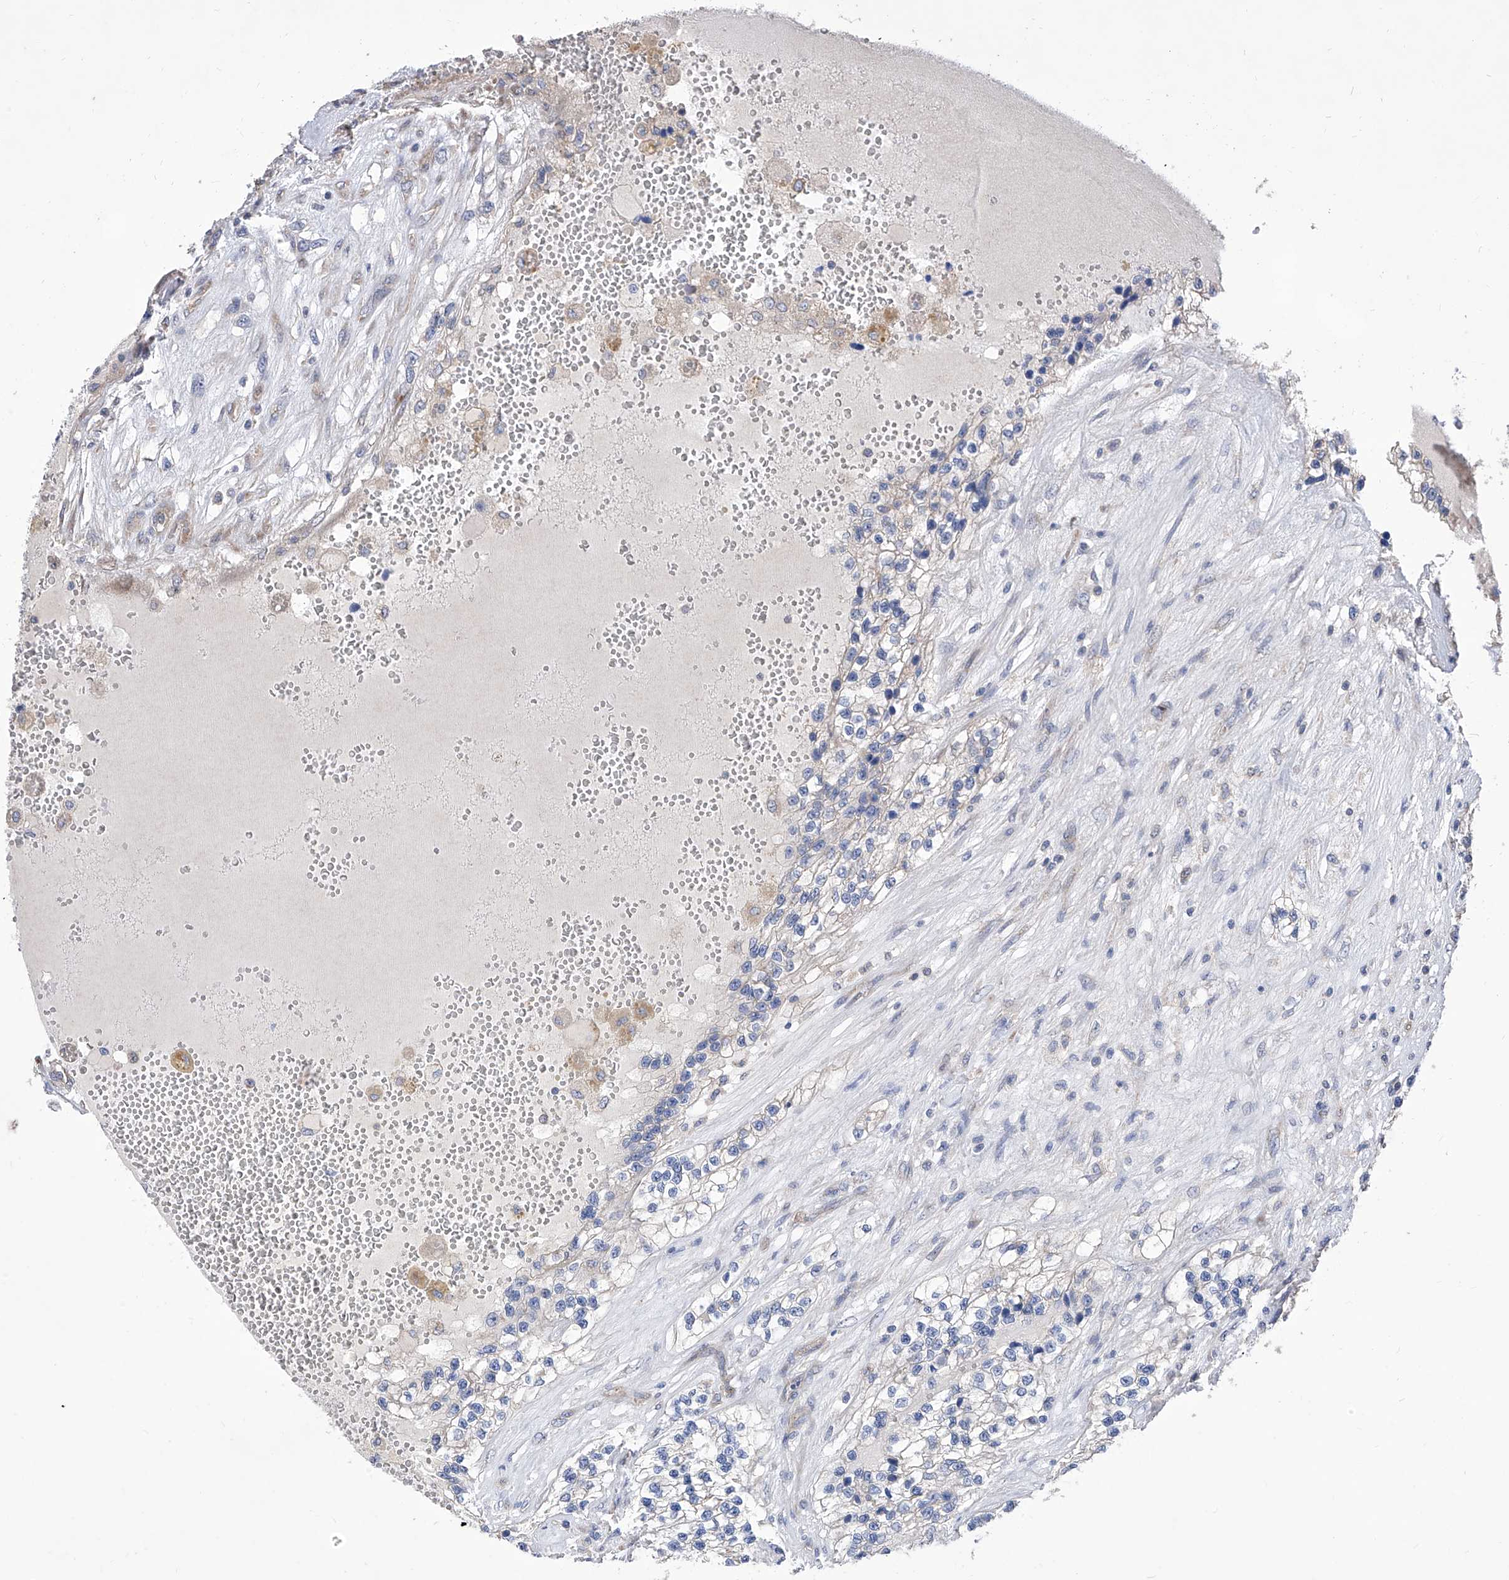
{"staining": {"intensity": "negative", "quantity": "none", "location": "none"}, "tissue": "renal cancer", "cell_type": "Tumor cells", "image_type": "cancer", "snomed": [{"axis": "morphology", "description": "Adenocarcinoma, NOS"}, {"axis": "topography", "description": "Kidney"}], "caption": "IHC photomicrograph of neoplastic tissue: human renal adenocarcinoma stained with DAB reveals no significant protein expression in tumor cells.", "gene": "TJAP1", "patient": {"sex": "female", "age": 57}}